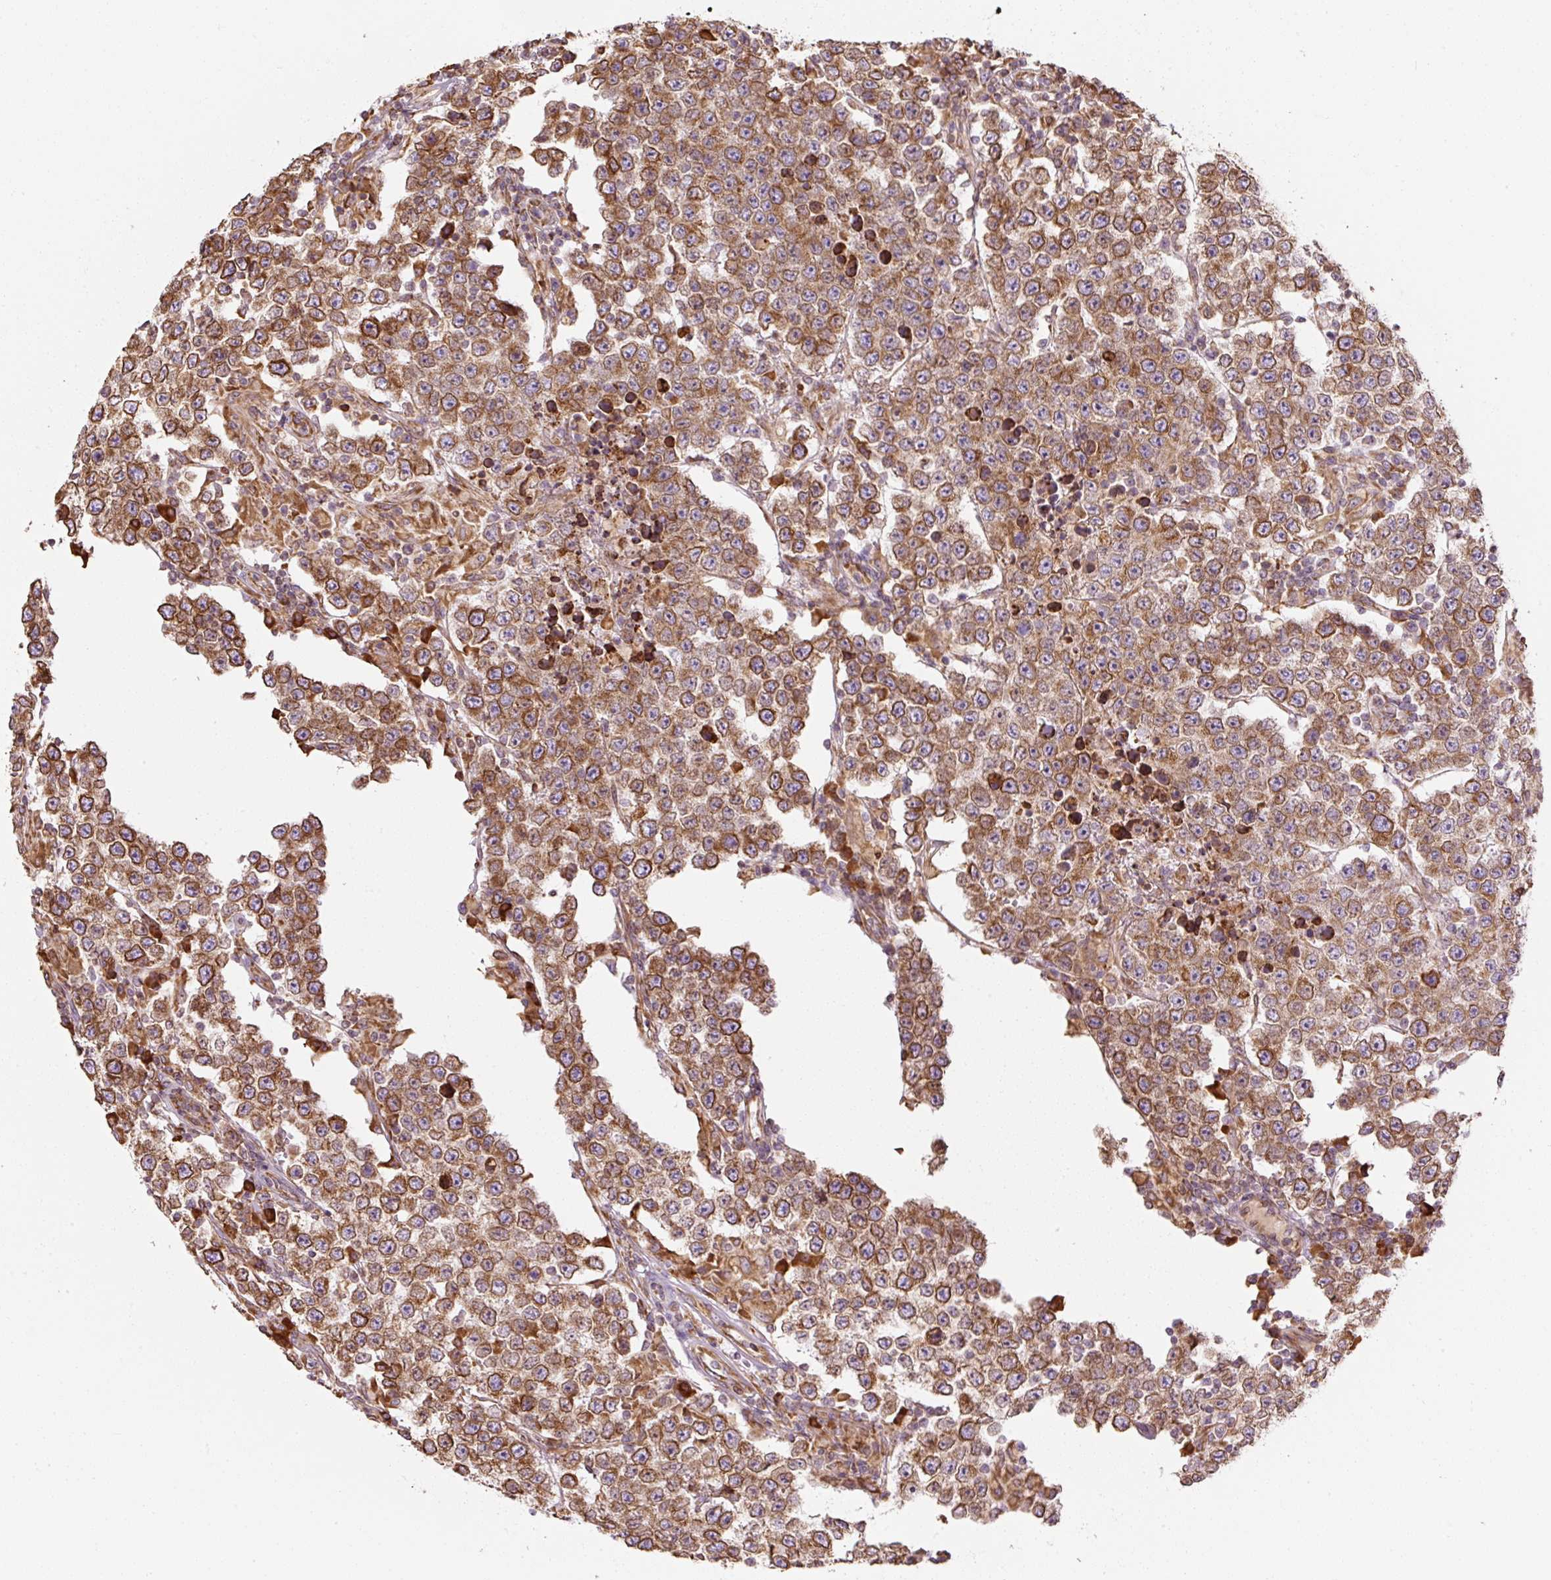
{"staining": {"intensity": "moderate", "quantity": ">75%", "location": "cytoplasmic/membranous"}, "tissue": "testis cancer", "cell_type": "Tumor cells", "image_type": "cancer", "snomed": [{"axis": "morphology", "description": "Normal tissue, NOS"}, {"axis": "morphology", "description": "Urothelial carcinoma, High grade"}, {"axis": "morphology", "description": "Seminoma, NOS"}, {"axis": "morphology", "description": "Carcinoma, Embryonal, NOS"}, {"axis": "topography", "description": "Urinary bladder"}, {"axis": "topography", "description": "Testis"}], "caption": "Immunohistochemistry (IHC) of testis embryonal carcinoma exhibits medium levels of moderate cytoplasmic/membranous staining in about >75% of tumor cells.", "gene": "PRKCSH", "patient": {"sex": "male", "age": 41}}